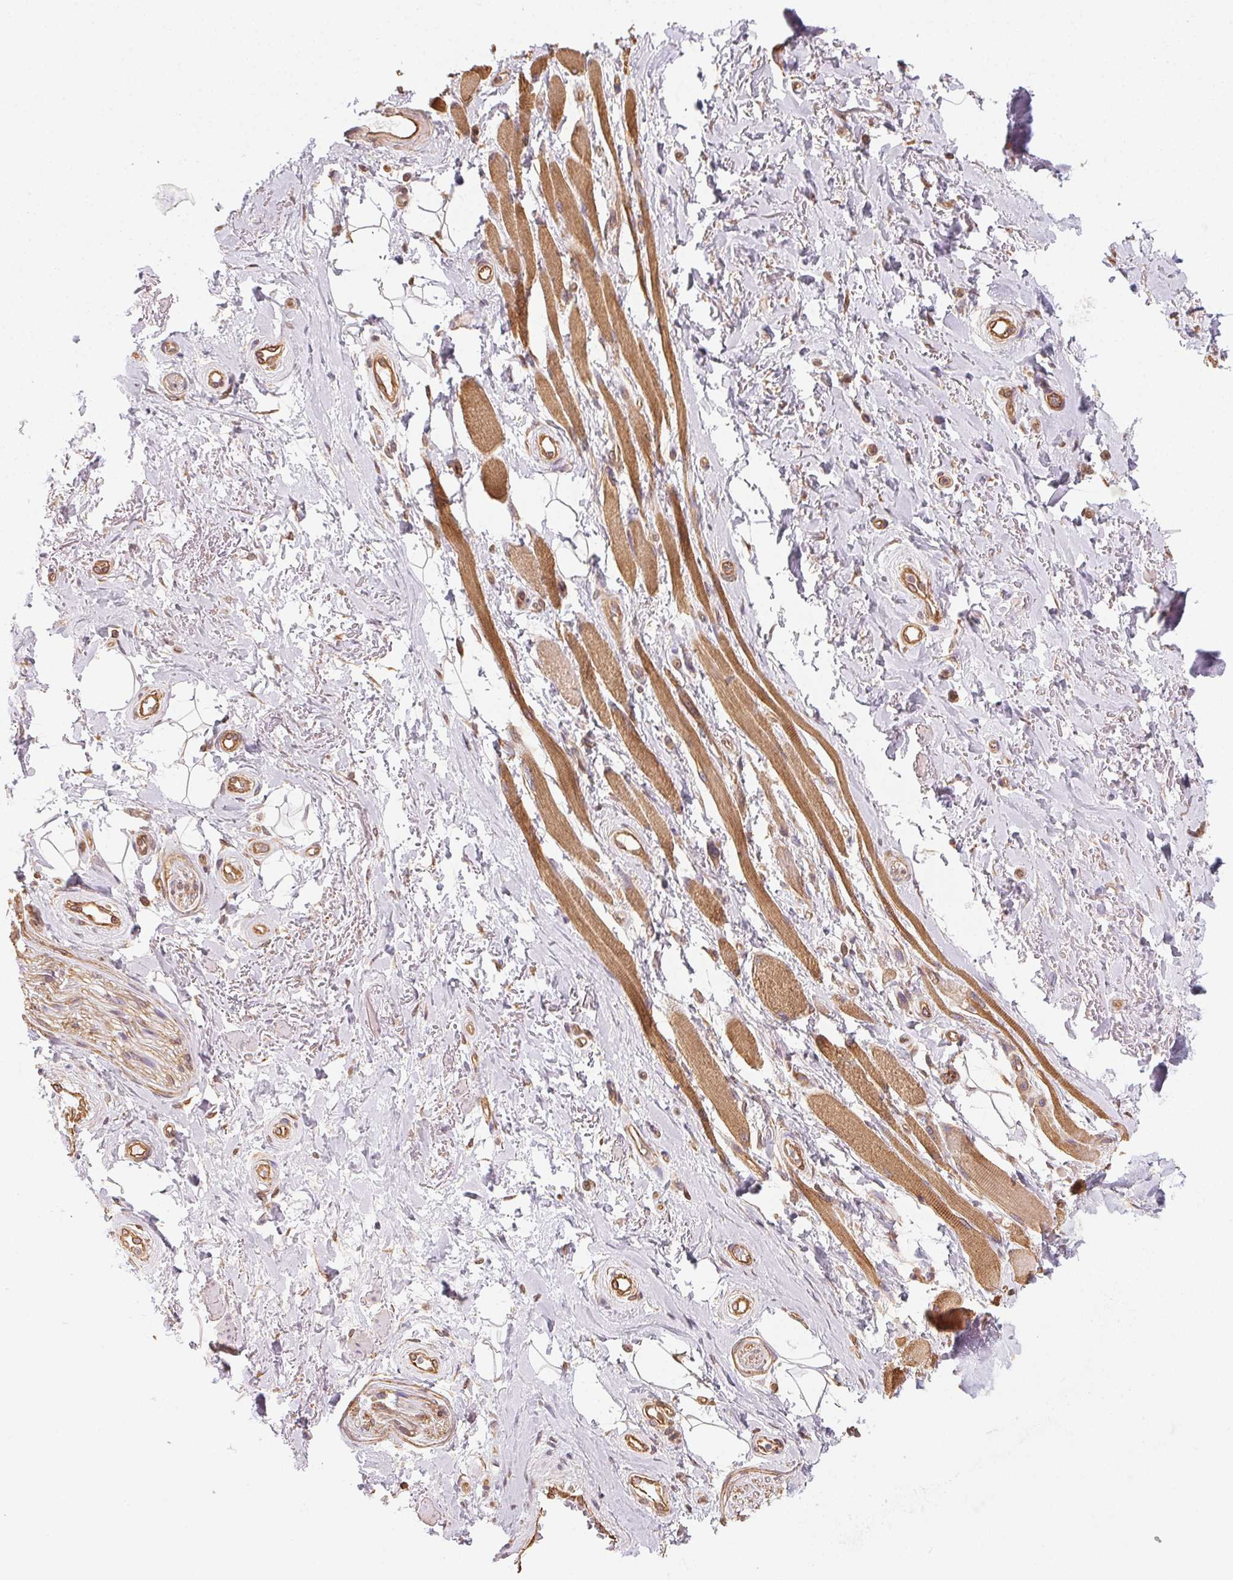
{"staining": {"intensity": "negative", "quantity": "none", "location": "none"}, "tissue": "adipose tissue", "cell_type": "Adipocytes", "image_type": "normal", "snomed": [{"axis": "morphology", "description": "Normal tissue, NOS"}, {"axis": "topography", "description": "Anal"}, {"axis": "topography", "description": "Peripheral nerve tissue"}], "caption": "The micrograph demonstrates no staining of adipocytes in unremarkable adipose tissue. (DAB (3,3'-diaminobenzidine) IHC visualized using brightfield microscopy, high magnification).", "gene": "PLA2G4F", "patient": {"sex": "male", "age": 53}}